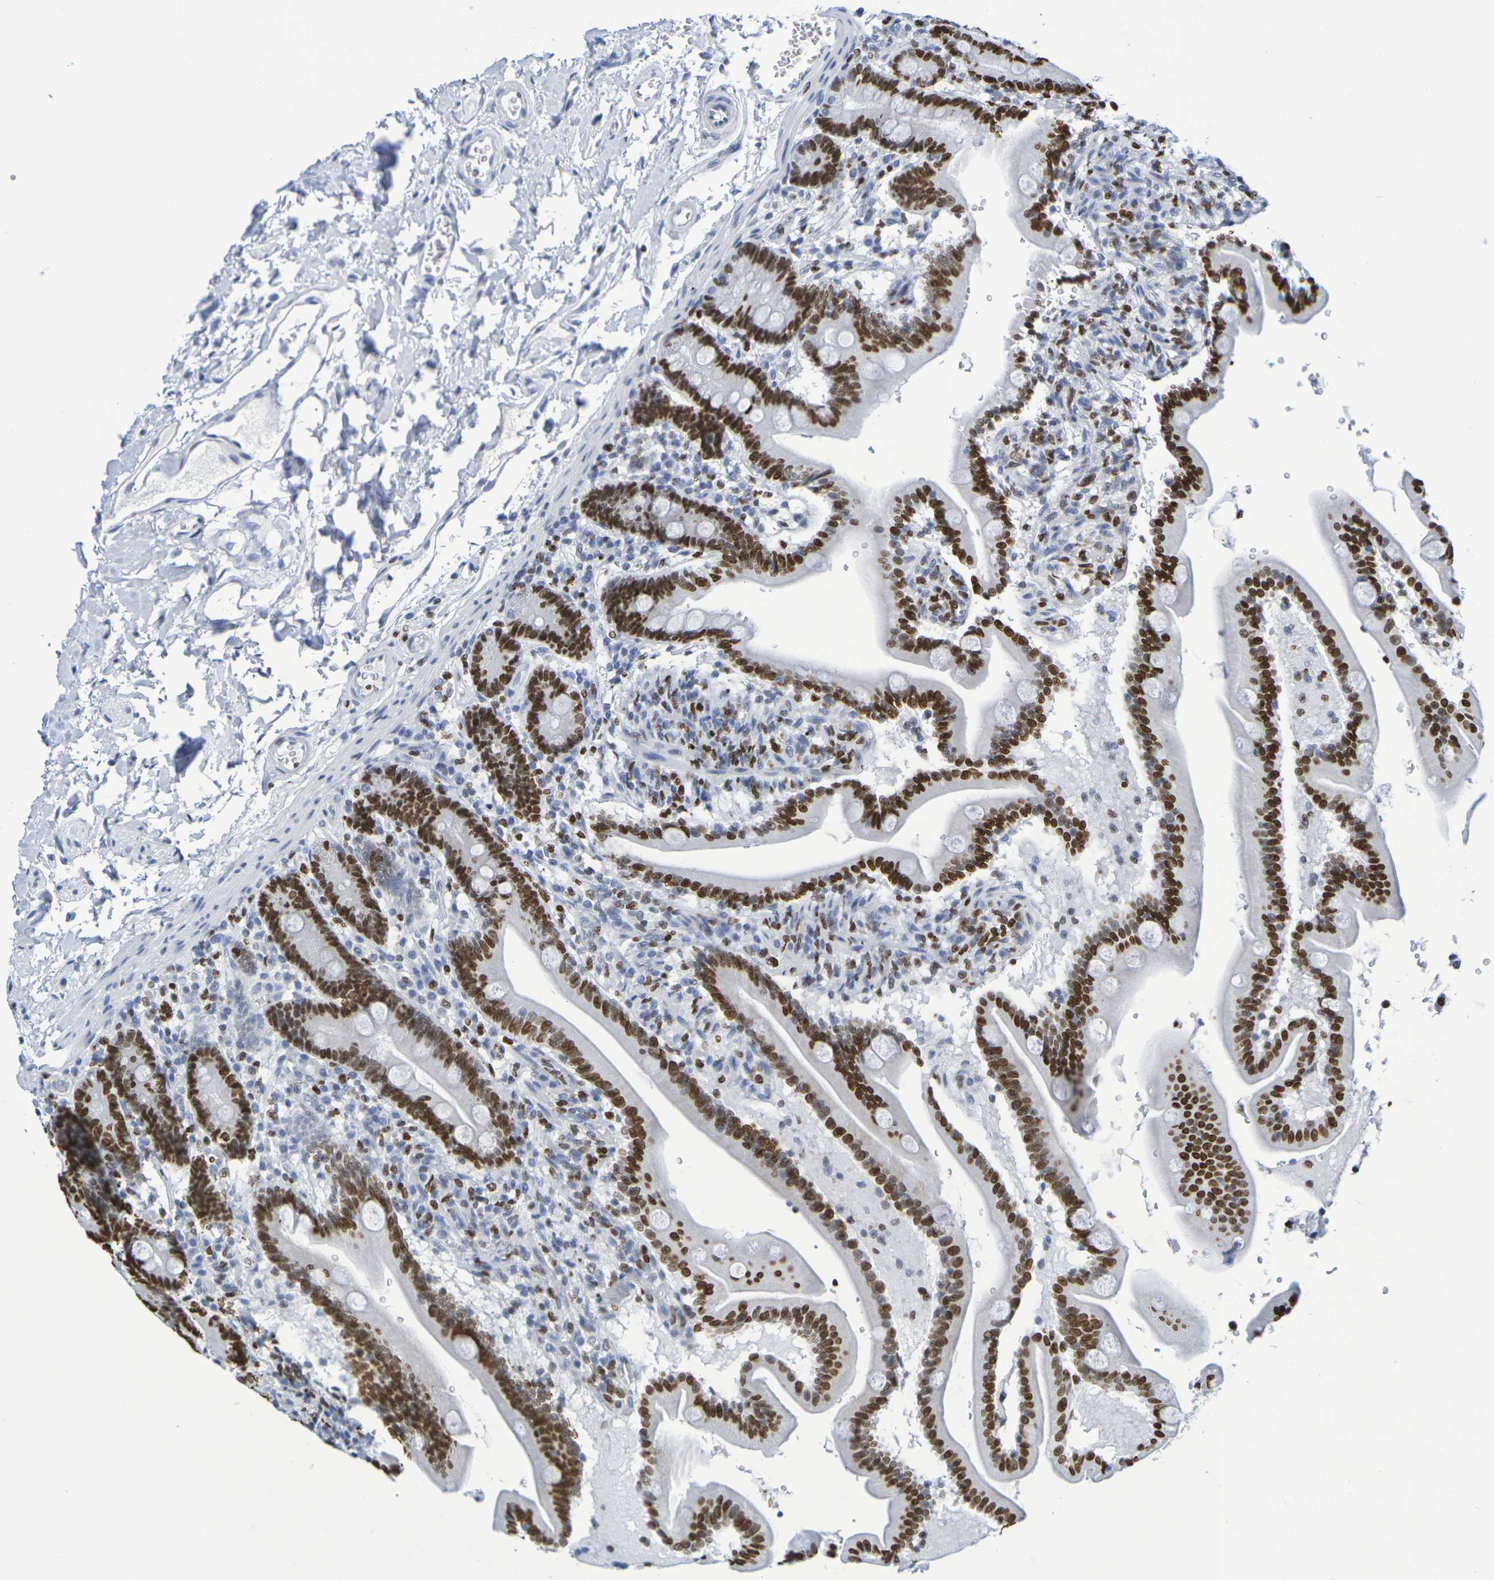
{"staining": {"intensity": "strong", "quantity": ">75%", "location": "nuclear"}, "tissue": "duodenum", "cell_type": "Glandular cells", "image_type": "normal", "snomed": [{"axis": "morphology", "description": "Normal tissue, NOS"}, {"axis": "topography", "description": "Duodenum"}], "caption": "DAB immunohistochemical staining of benign duodenum displays strong nuclear protein expression in about >75% of glandular cells. The staining was performed using DAB (3,3'-diaminobenzidine) to visualize the protein expression in brown, while the nuclei were stained in blue with hematoxylin (Magnification: 20x).", "gene": "H1", "patient": {"sex": "male", "age": 54}}